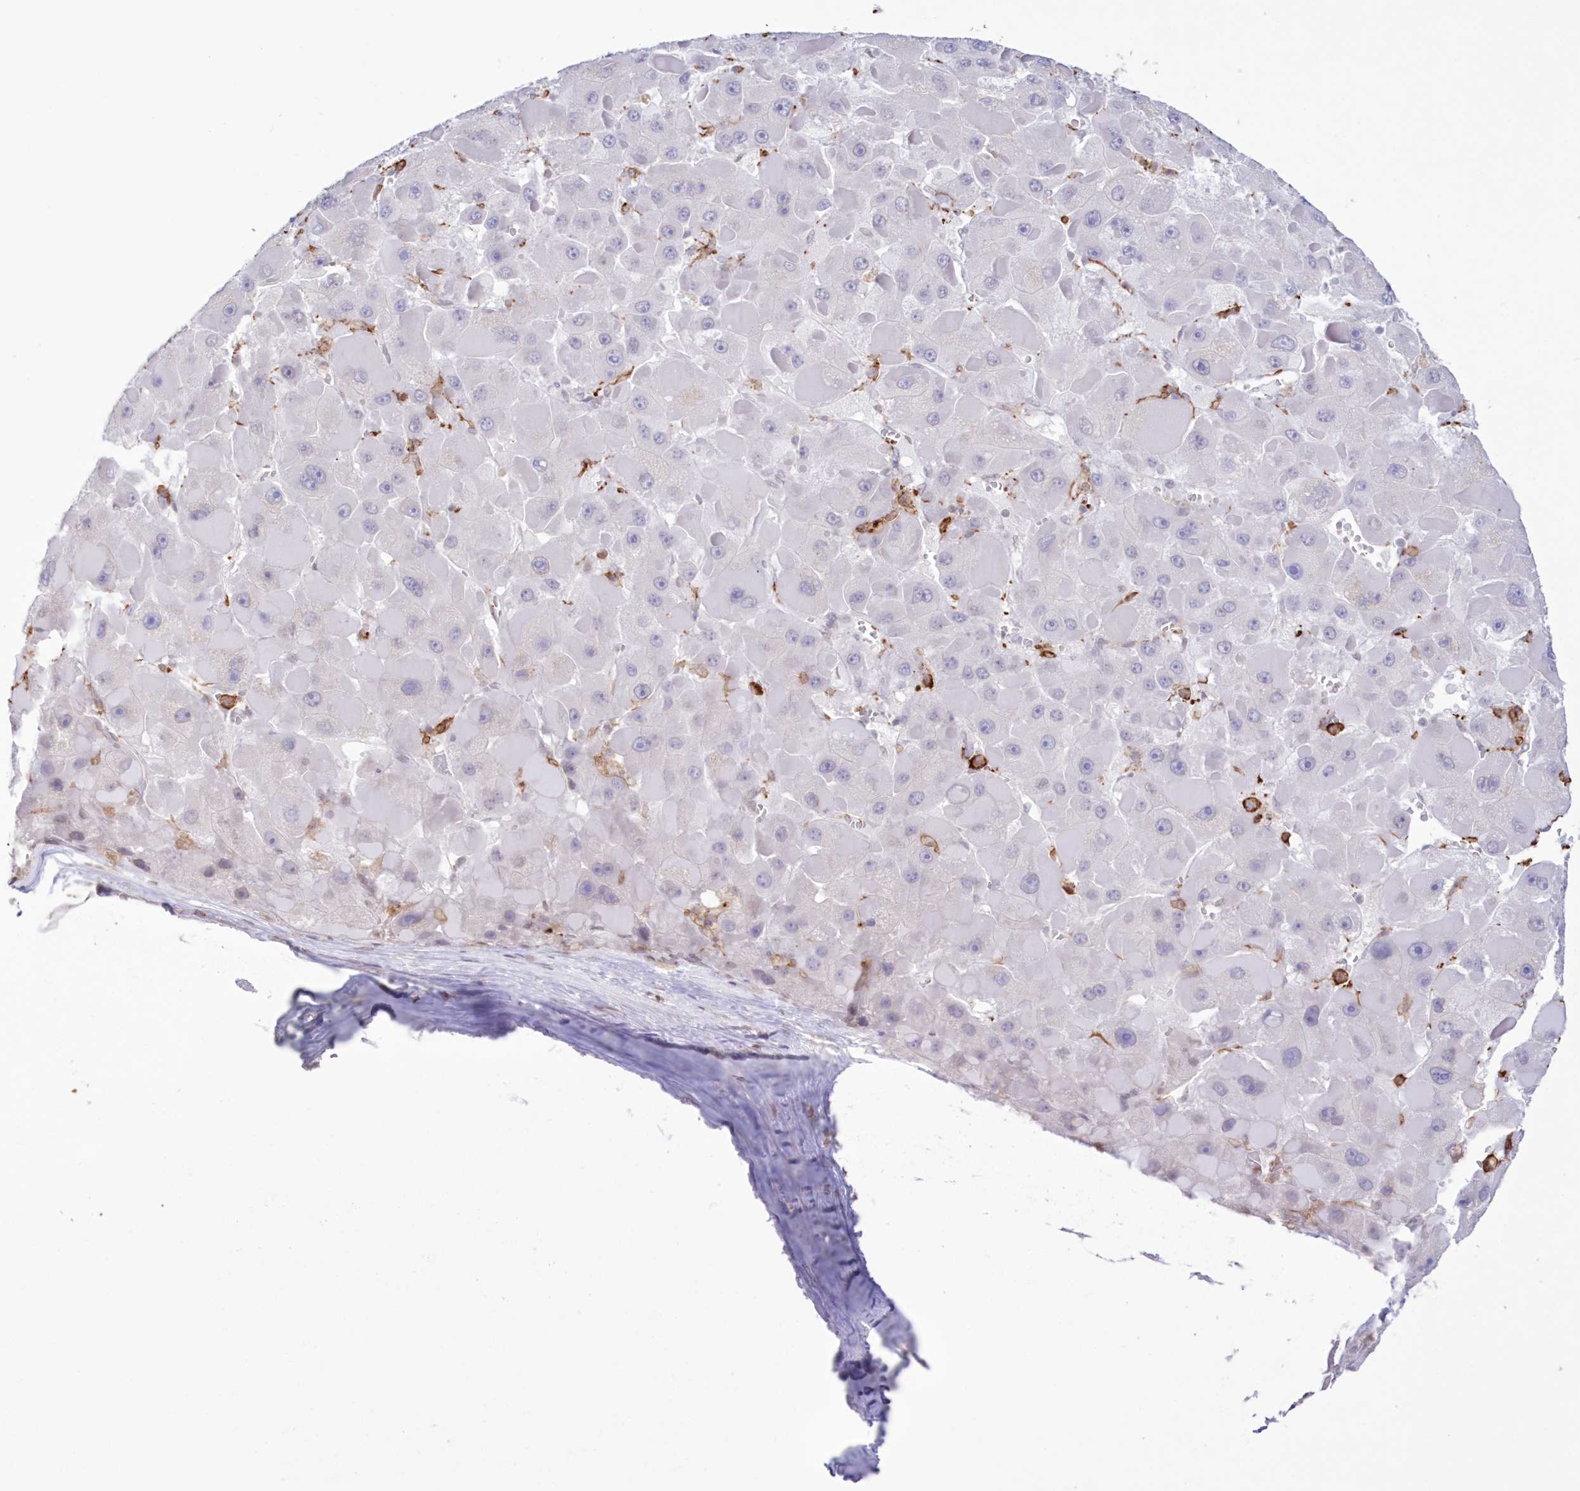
{"staining": {"intensity": "negative", "quantity": "none", "location": "none"}, "tissue": "liver cancer", "cell_type": "Tumor cells", "image_type": "cancer", "snomed": [{"axis": "morphology", "description": "Carcinoma, Hepatocellular, NOS"}, {"axis": "topography", "description": "Liver"}], "caption": "DAB immunohistochemical staining of human liver cancer displays no significant staining in tumor cells. (DAB immunohistochemistry with hematoxylin counter stain).", "gene": "C11orf1", "patient": {"sex": "female", "age": 73}}